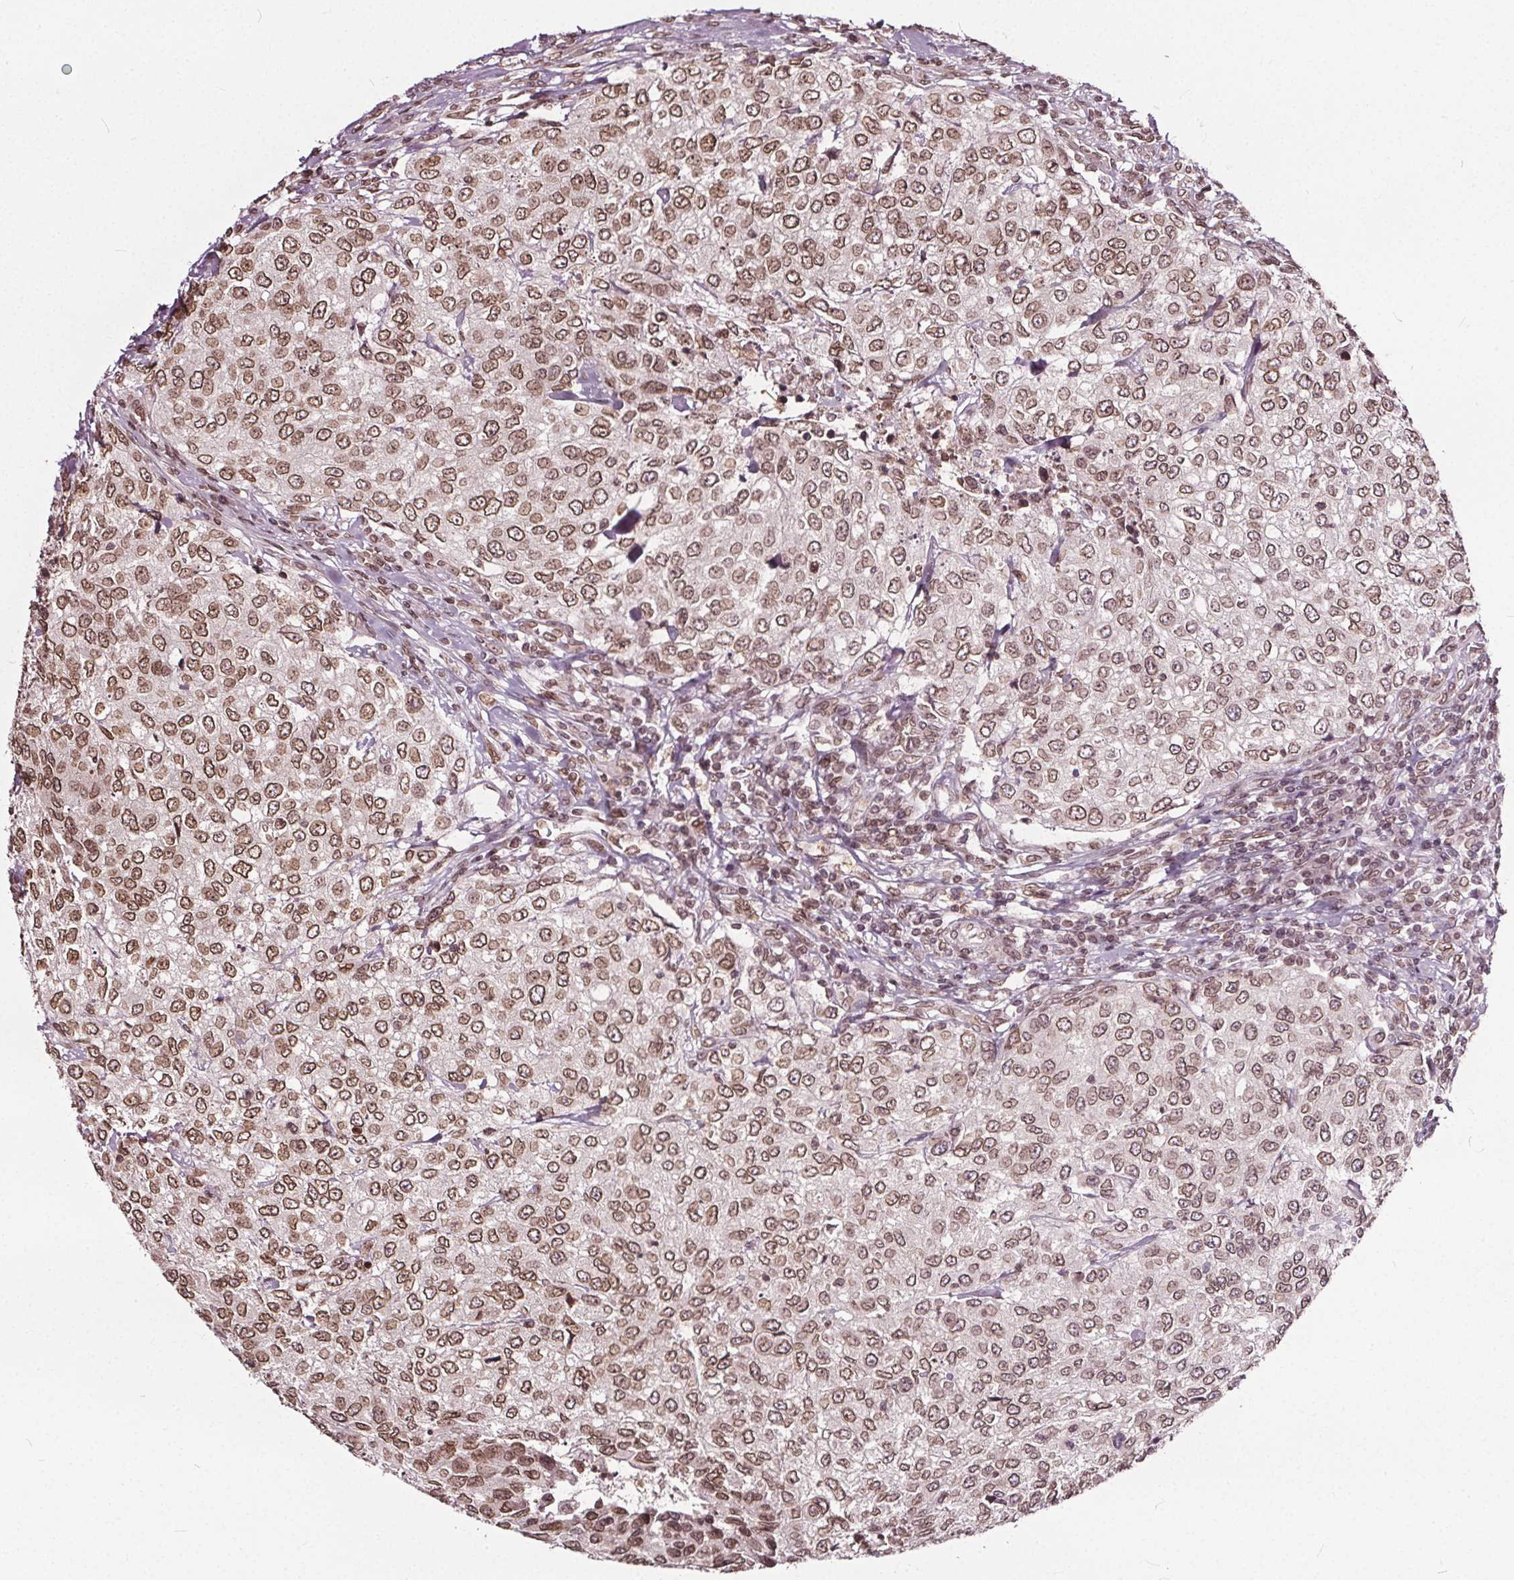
{"staining": {"intensity": "moderate", "quantity": ">75%", "location": "cytoplasmic/membranous,nuclear"}, "tissue": "urothelial cancer", "cell_type": "Tumor cells", "image_type": "cancer", "snomed": [{"axis": "morphology", "description": "Urothelial carcinoma, High grade"}, {"axis": "topography", "description": "Urinary bladder"}], "caption": "Brown immunohistochemical staining in urothelial cancer displays moderate cytoplasmic/membranous and nuclear expression in about >75% of tumor cells.", "gene": "TTC39C", "patient": {"sex": "female", "age": 78}}